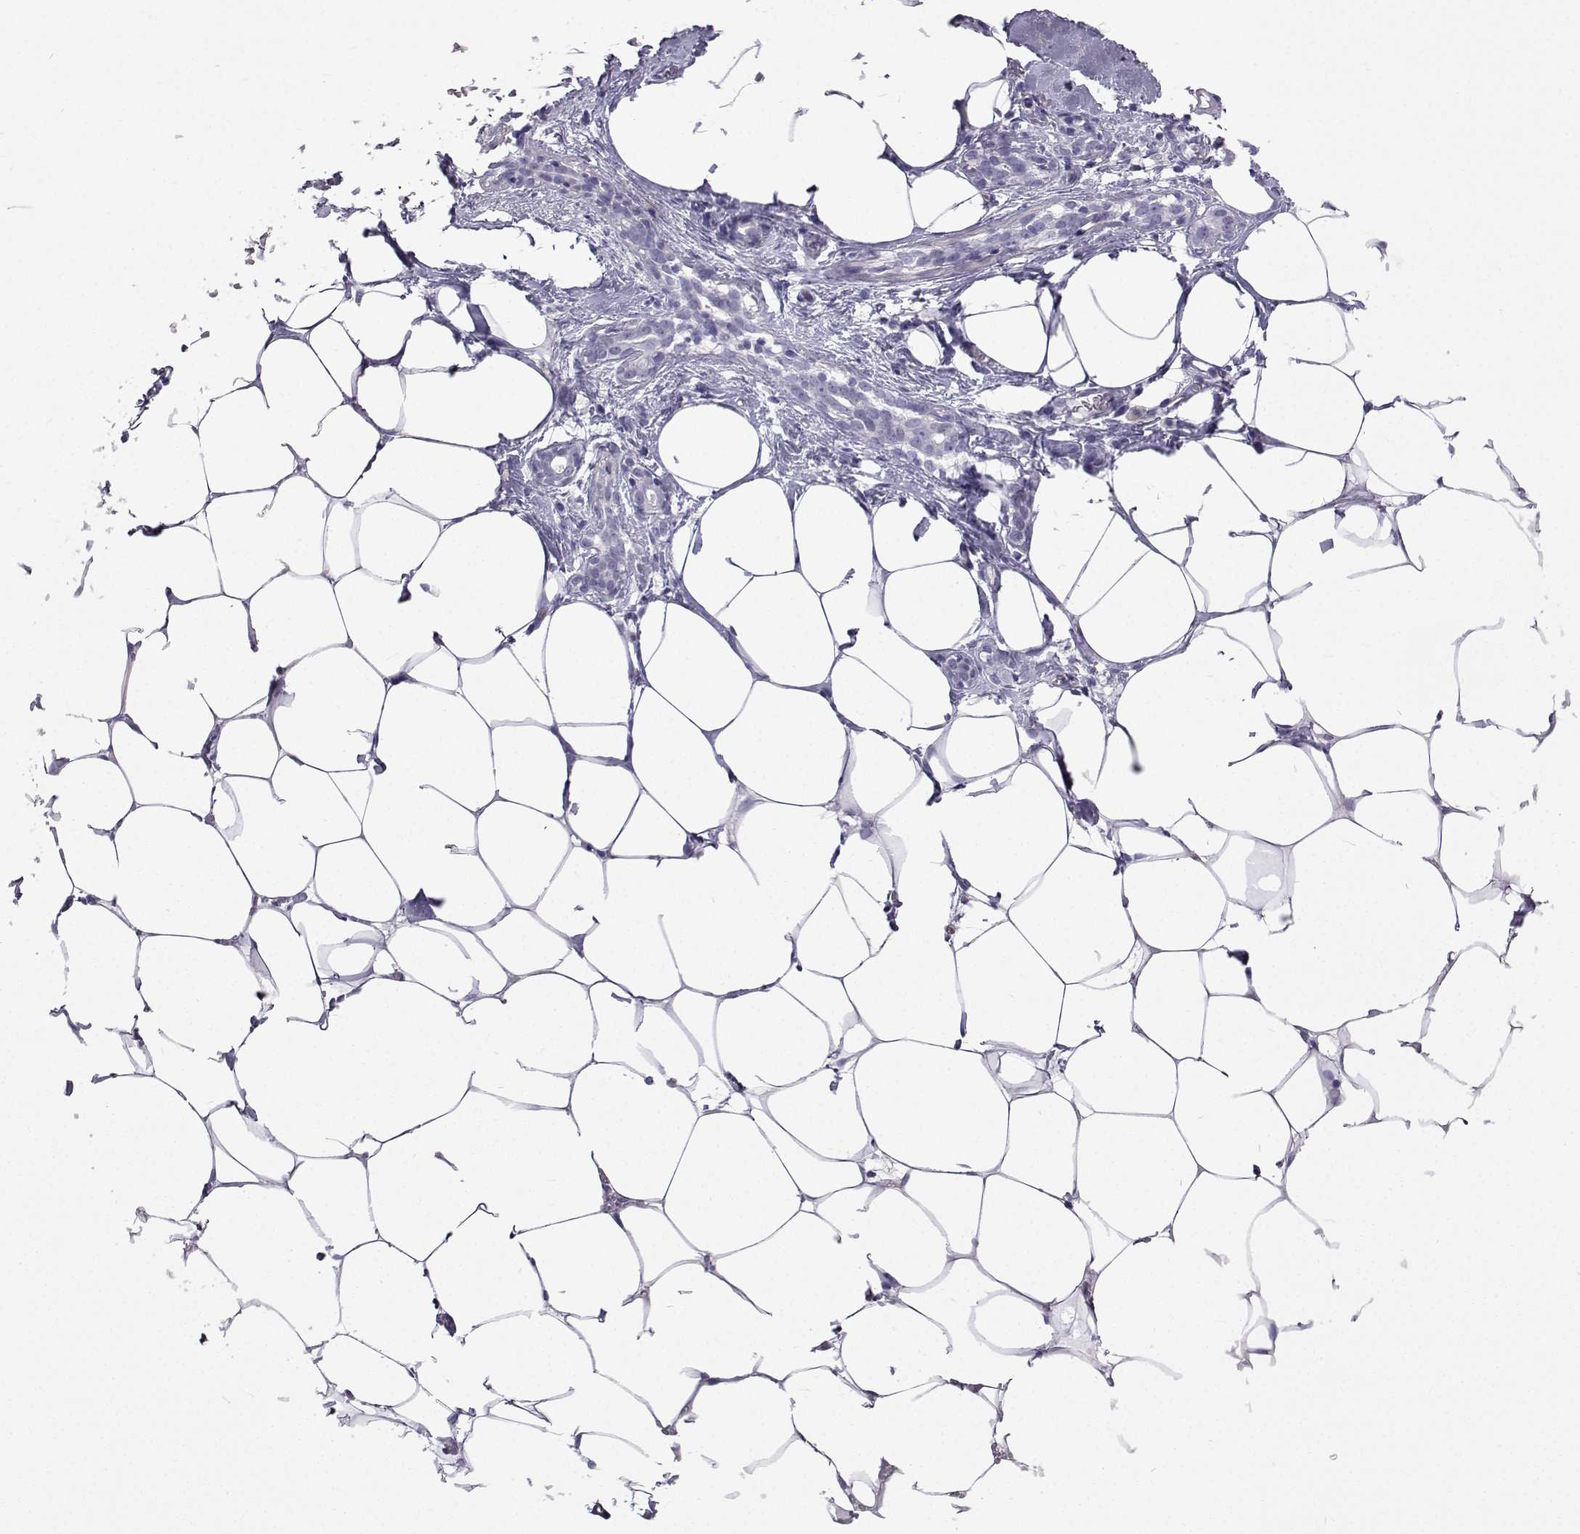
{"staining": {"intensity": "negative", "quantity": "none", "location": "none"}, "tissue": "breast", "cell_type": "Adipocytes", "image_type": "normal", "snomed": [{"axis": "morphology", "description": "Normal tissue, NOS"}, {"axis": "topography", "description": "Breast"}], "caption": "A photomicrograph of breast stained for a protein demonstrates no brown staining in adipocytes.", "gene": "GALM", "patient": {"sex": "female", "age": 27}}